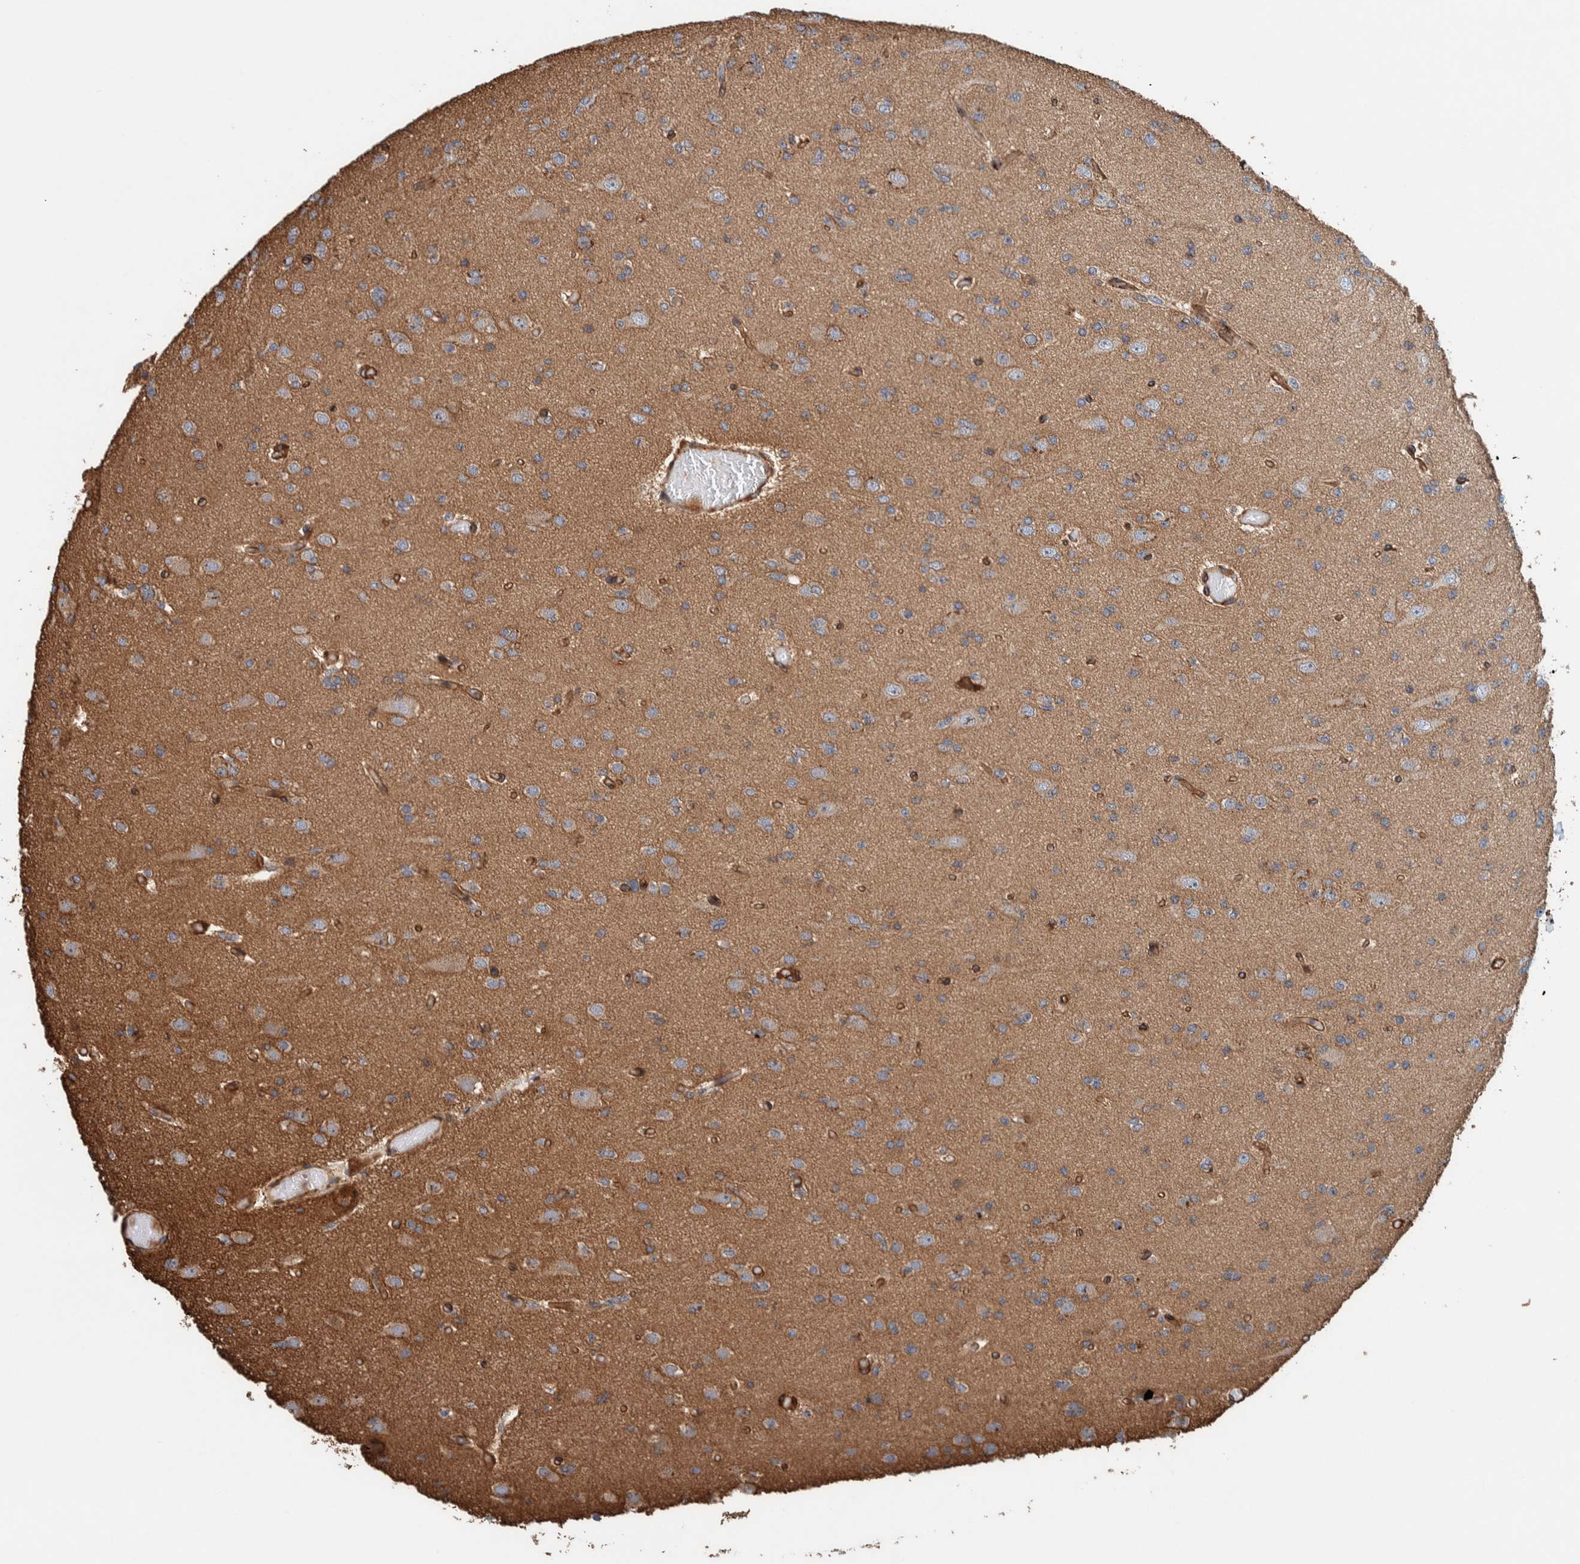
{"staining": {"intensity": "weak", "quantity": ">75%", "location": "cytoplasmic/membranous"}, "tissue": "glioma", "cell_type": "Tumor cells", "image_type": "cancer", "snomed": [{"axis": "morphology", "description": "Glioma, malignant, Low grade"}, {"axis": "topography", "description": "Brain"}], "caption": "Malignant low-grade glioma was stained to show a protein in brown. There is low levels of weak cytoplasmic/membranous expression in approximately >75% of tumor cells. Ihc stains the protein in brown and the nuclei are stained blue.", "gene": "PKD1L1", "patient": {"sex": "female", "age": 22}}